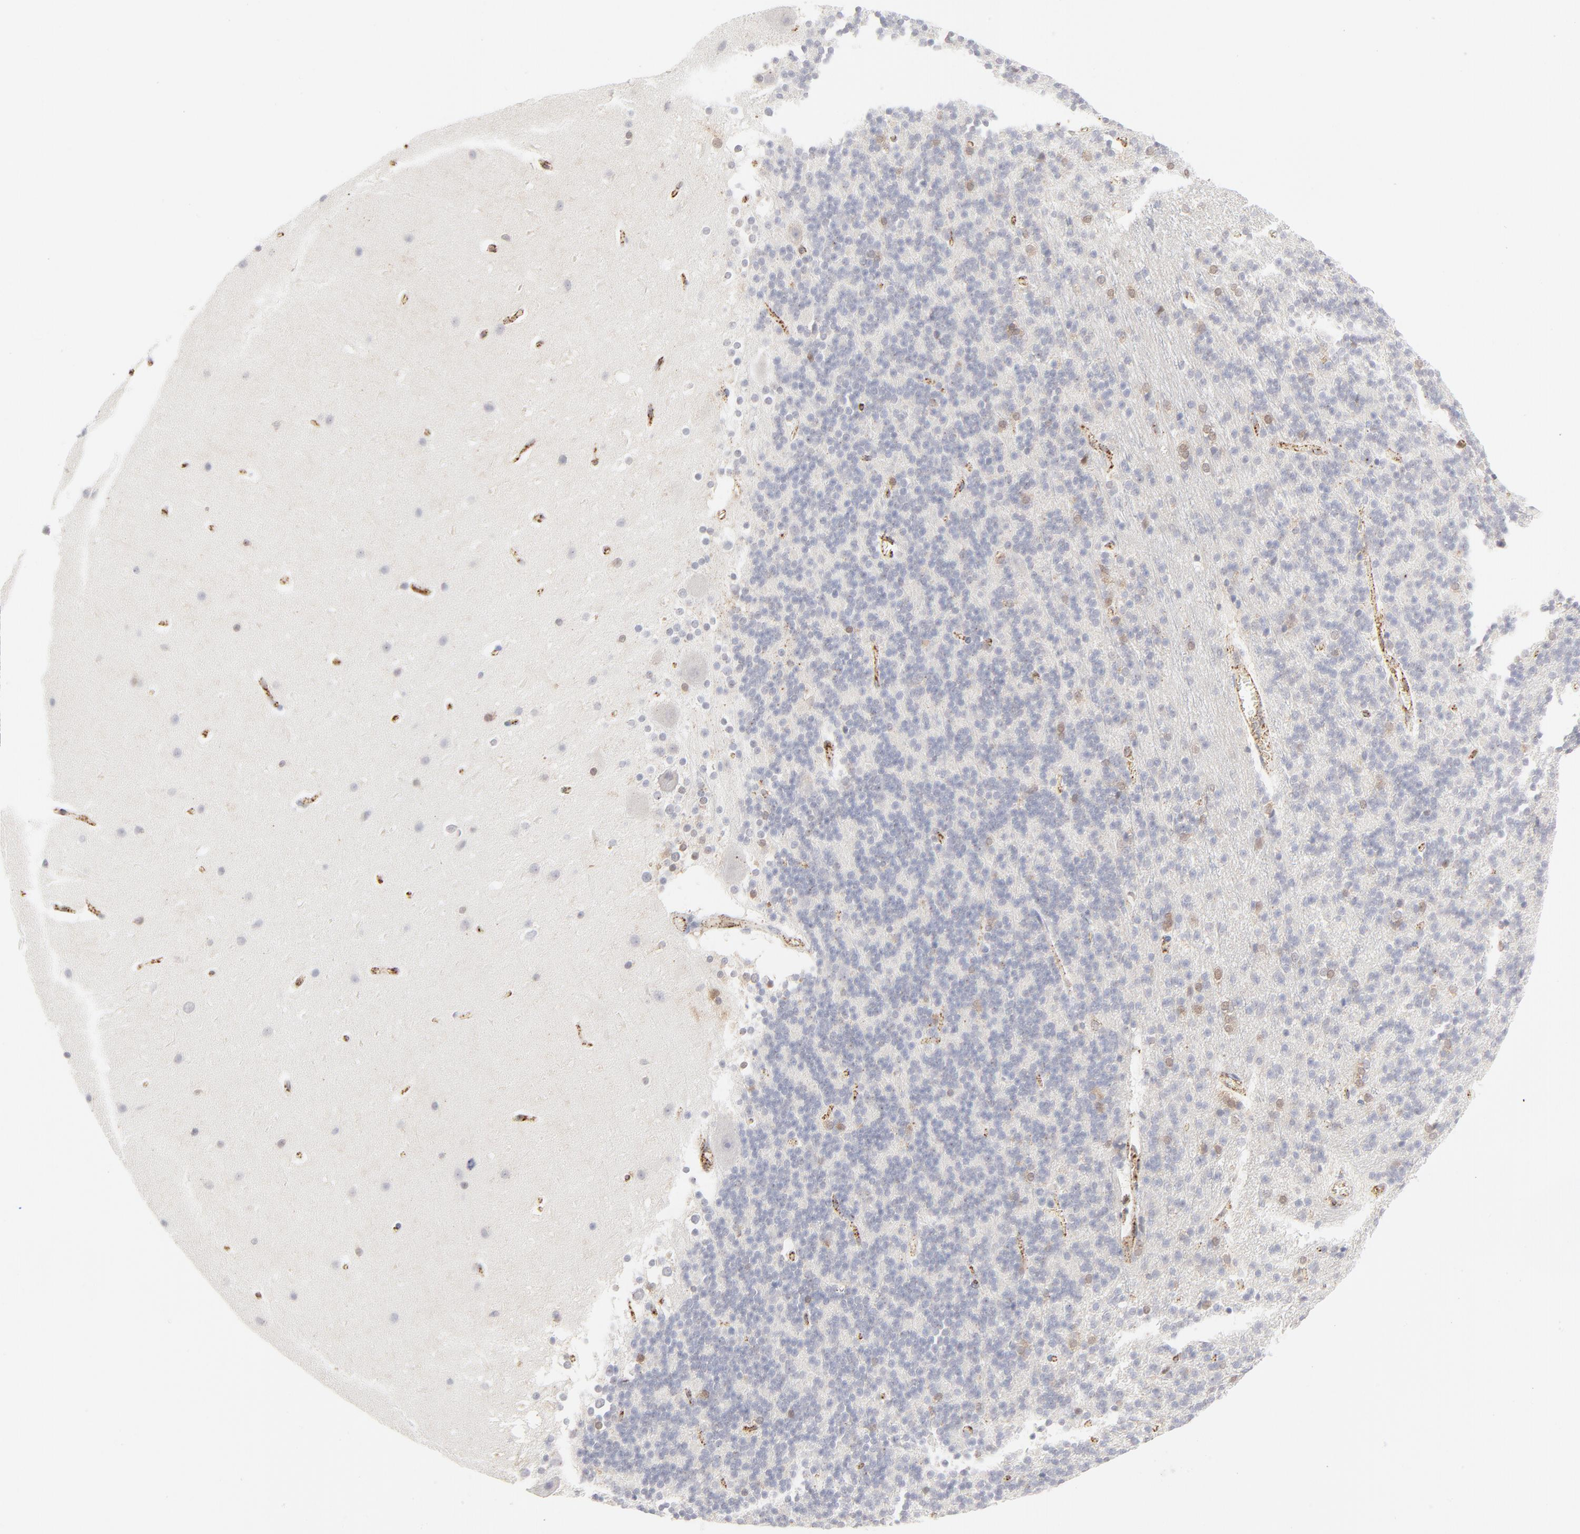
{"staining": {"intensity": "negative", "quantity": "none", "location": "none"}, "tissue": "cerebellum", "cell_type": "Cells in granular layer", "image_type": "normal", "snomed": [{"axis": "morphology", "description": "Normal tissue, NOS"}, {"axis": "topography", "description": "Cerebellum"}], "caption": "This photomicrograph is of normal cerebellum stained with IHC to label a protein in brown with the nuclei are counter-stained blue. There is no staining in cells in granular layer. (DAB (3,3'-diaminobenzidine) IHC with hematoxylin counter stain).", "gene": "CDK6", "patient": {"sex": "female", "age": 19}}